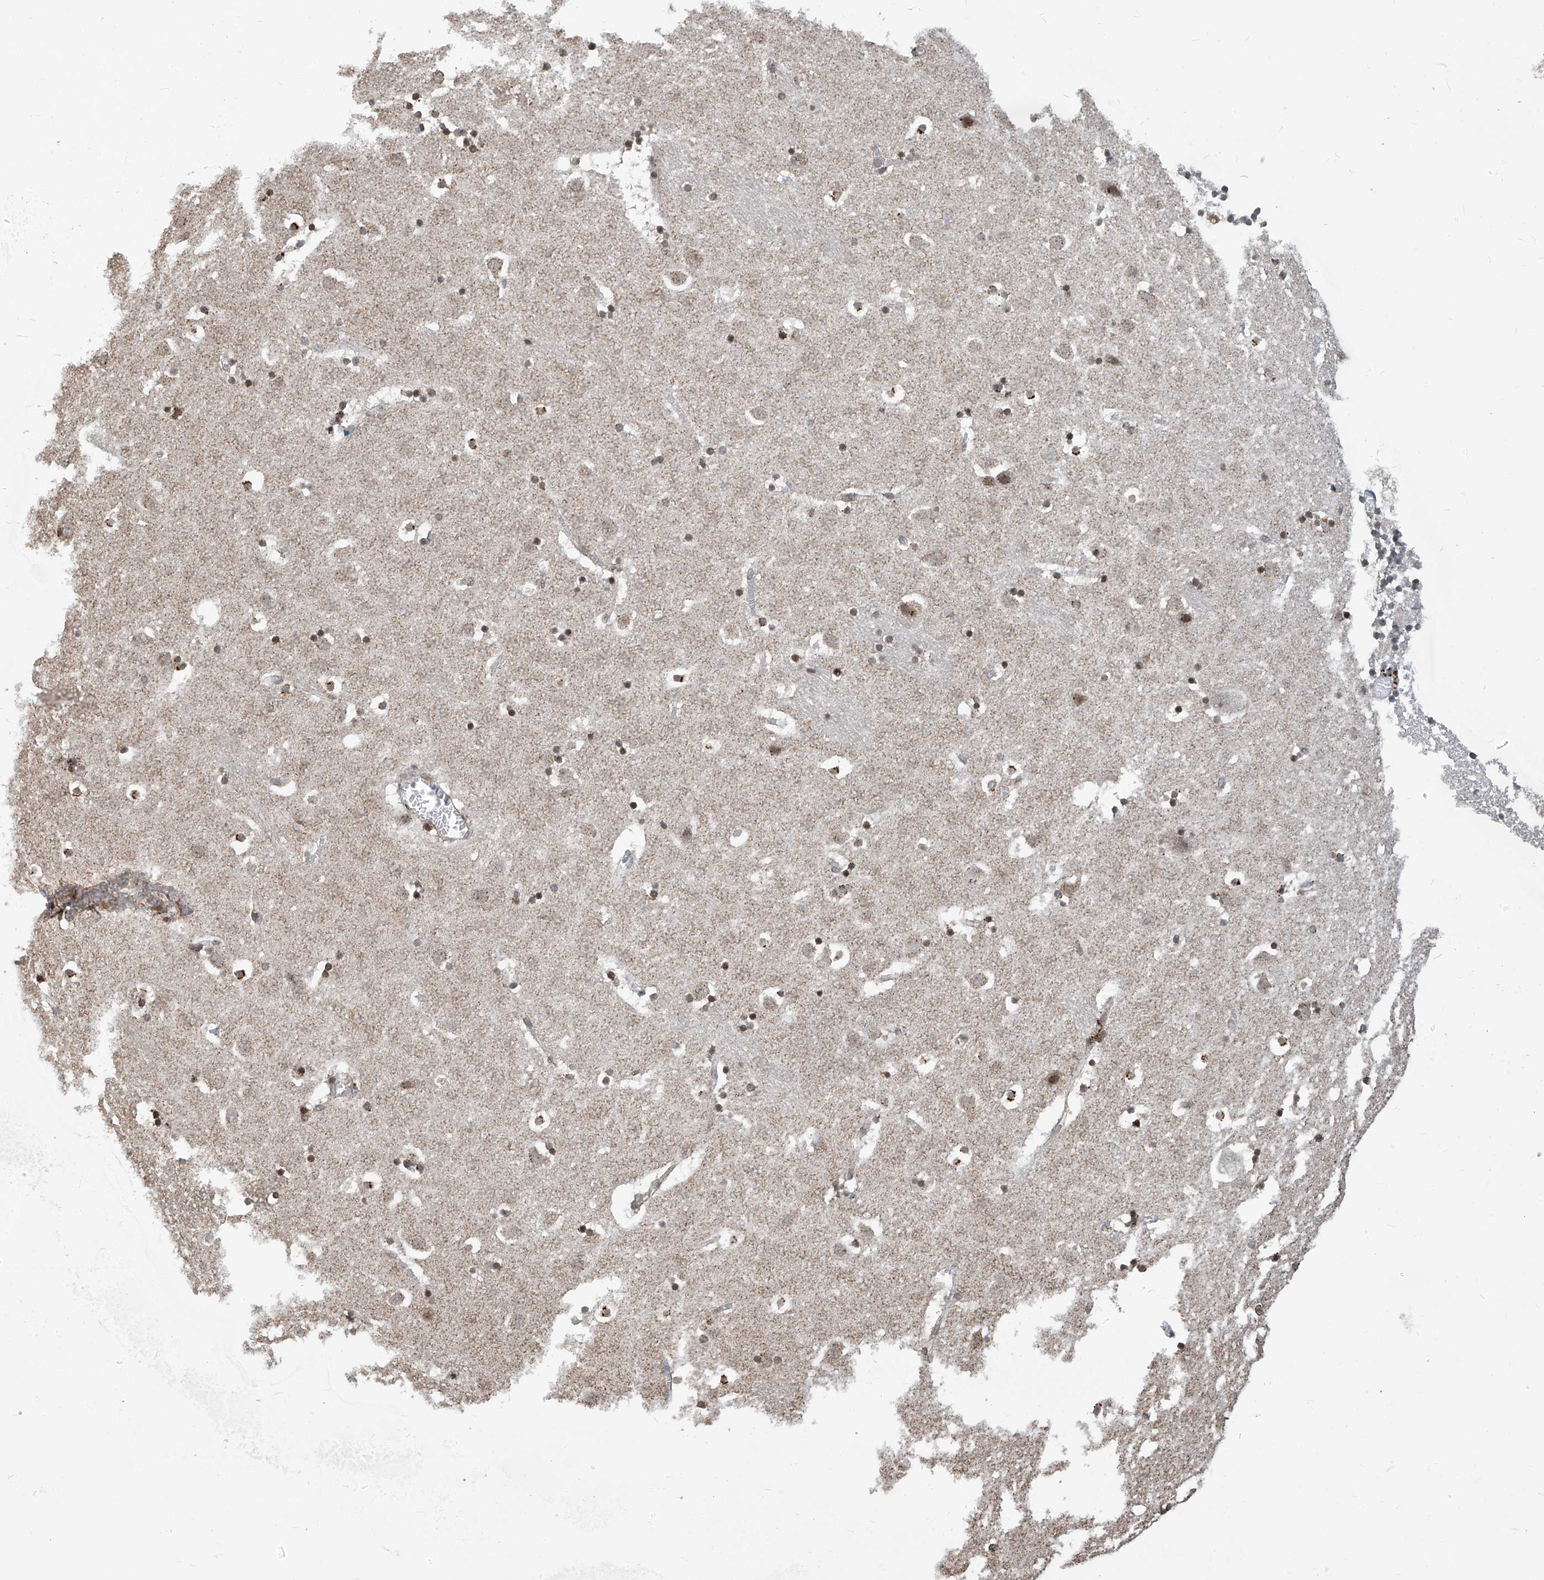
{"staining": {"intensity": "moderate", "quantity": "<25%", "location": "nuclear"}, "tissue": "caudate", "cell_type": "Glial cells", "image_type": "normal", "snomed": [{"axis": "morphology", "description": "Normal tissue, NOS"}, {"axis": "topography", "description": "Lateral ventricle wall"}], "caption": "Immunohistochemistry (IHC) staining of unremarkable caudate, which demonstrates low levels of moderate nuclear expression in about <25% of glial cells indicating moderate nuclear protein positivity. The staining was performed using DAB (brown) for protein detection and nuclei were counterstained in hematoxylin (blue).", "gene": "METAP1D", "patient": {"sex": "male", "age": 45}}